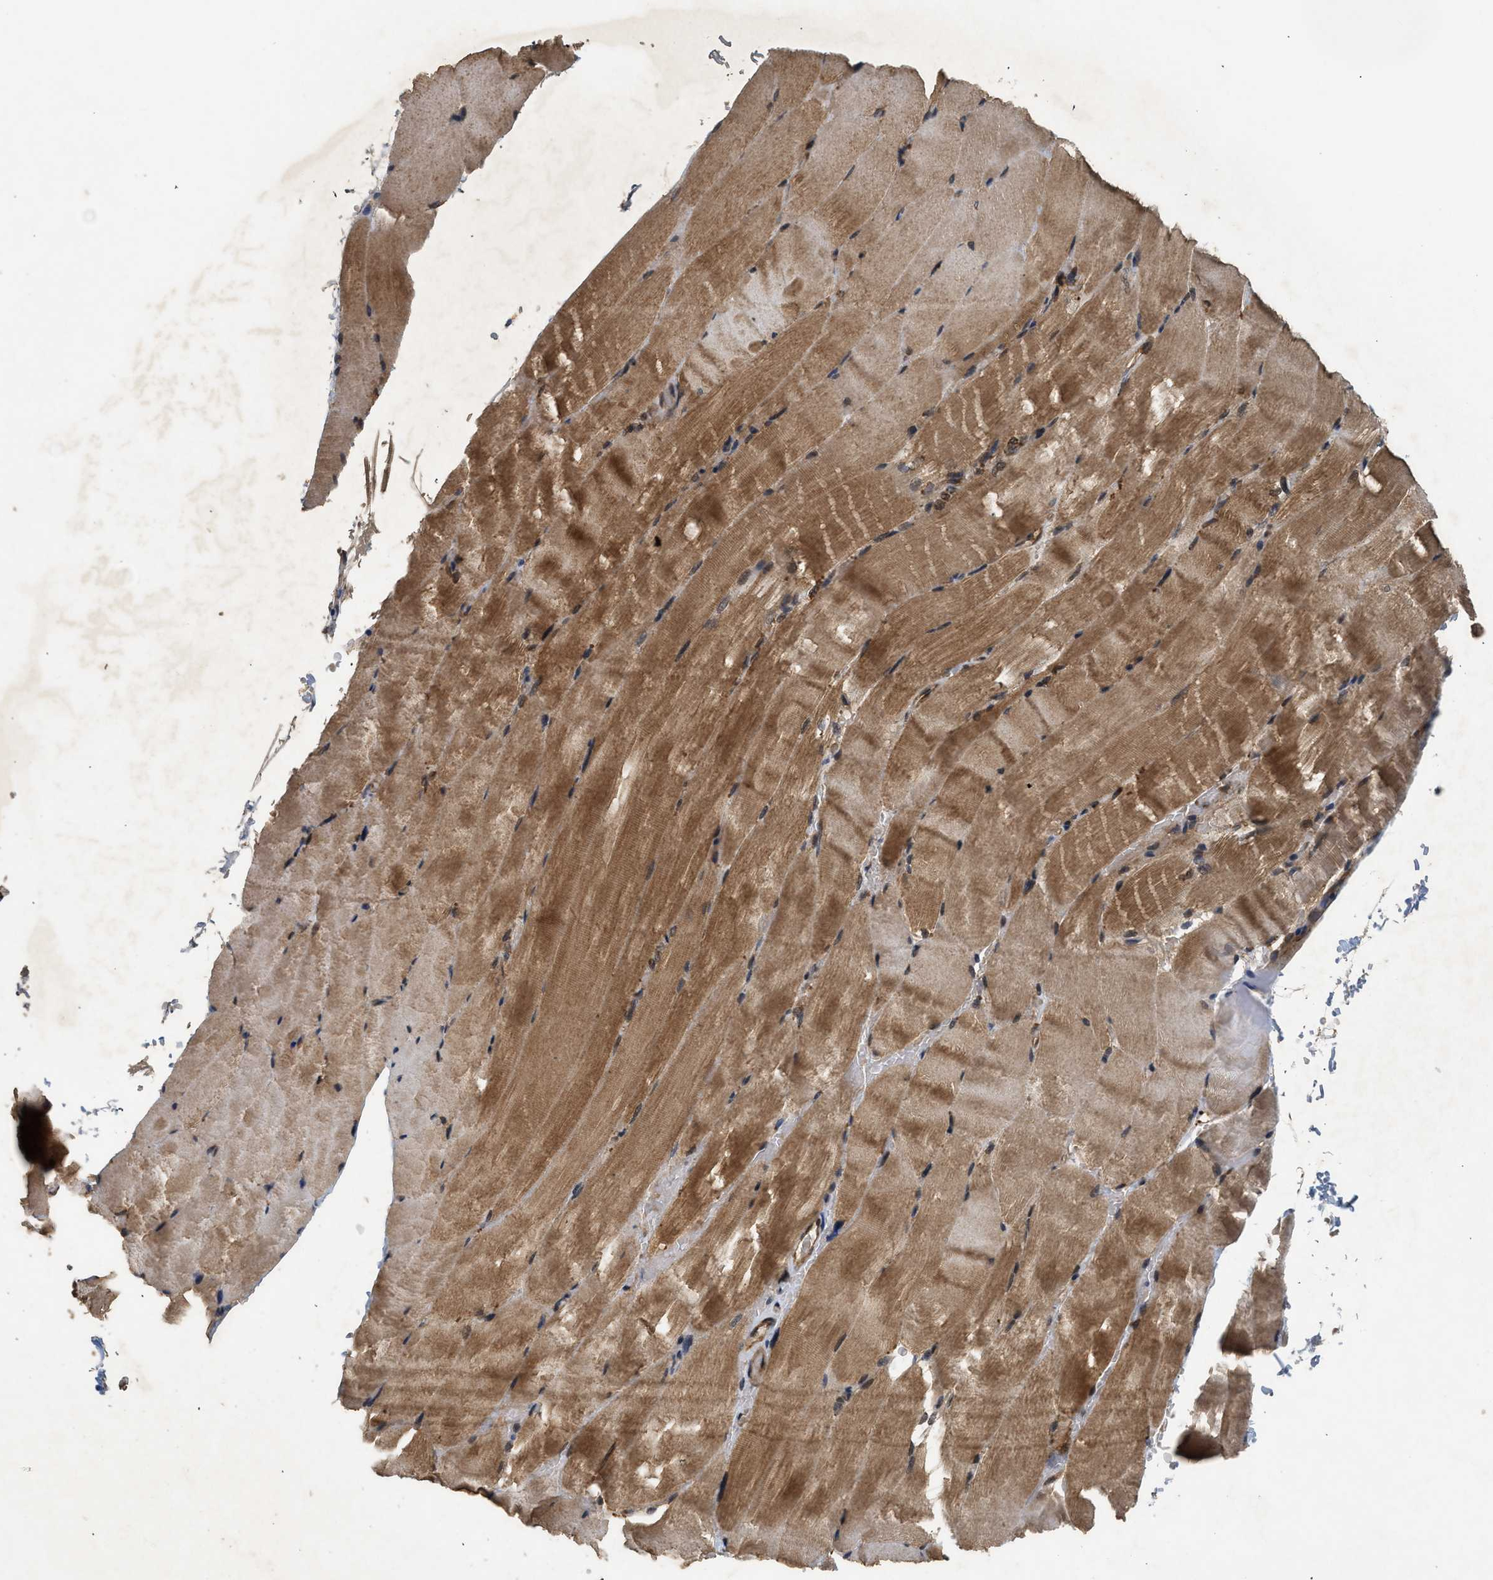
{"staining": {"intensity": "moderate", "quantity": "25%-75%", "location": "cytoplasmic/membranous"}, "tissue": "skeletal muscle", "cell_type": "Myocytes", "image_type": "normal", "snomed": [{"axis": "morphology", "description": "Normal tissue, NOS"}, {"axis": "topography", "description": "Skeletal muscle"}, {"axis": "topography", "description": "Parathyroid gland"}], "caption": "Myocytes exhibit medium levels of moderate cytoplasmic/membranous staining in approximately 25%-75% of cells in normal skeletal muscle. The staining was performed using DAB (3,3'-diaminobenzidine), with brown indicating positive protein expression. Nuclei are stained blue with hematoxylin.", "gene": "OXSR1", "patient": {"sex": "female", "age": 37}}